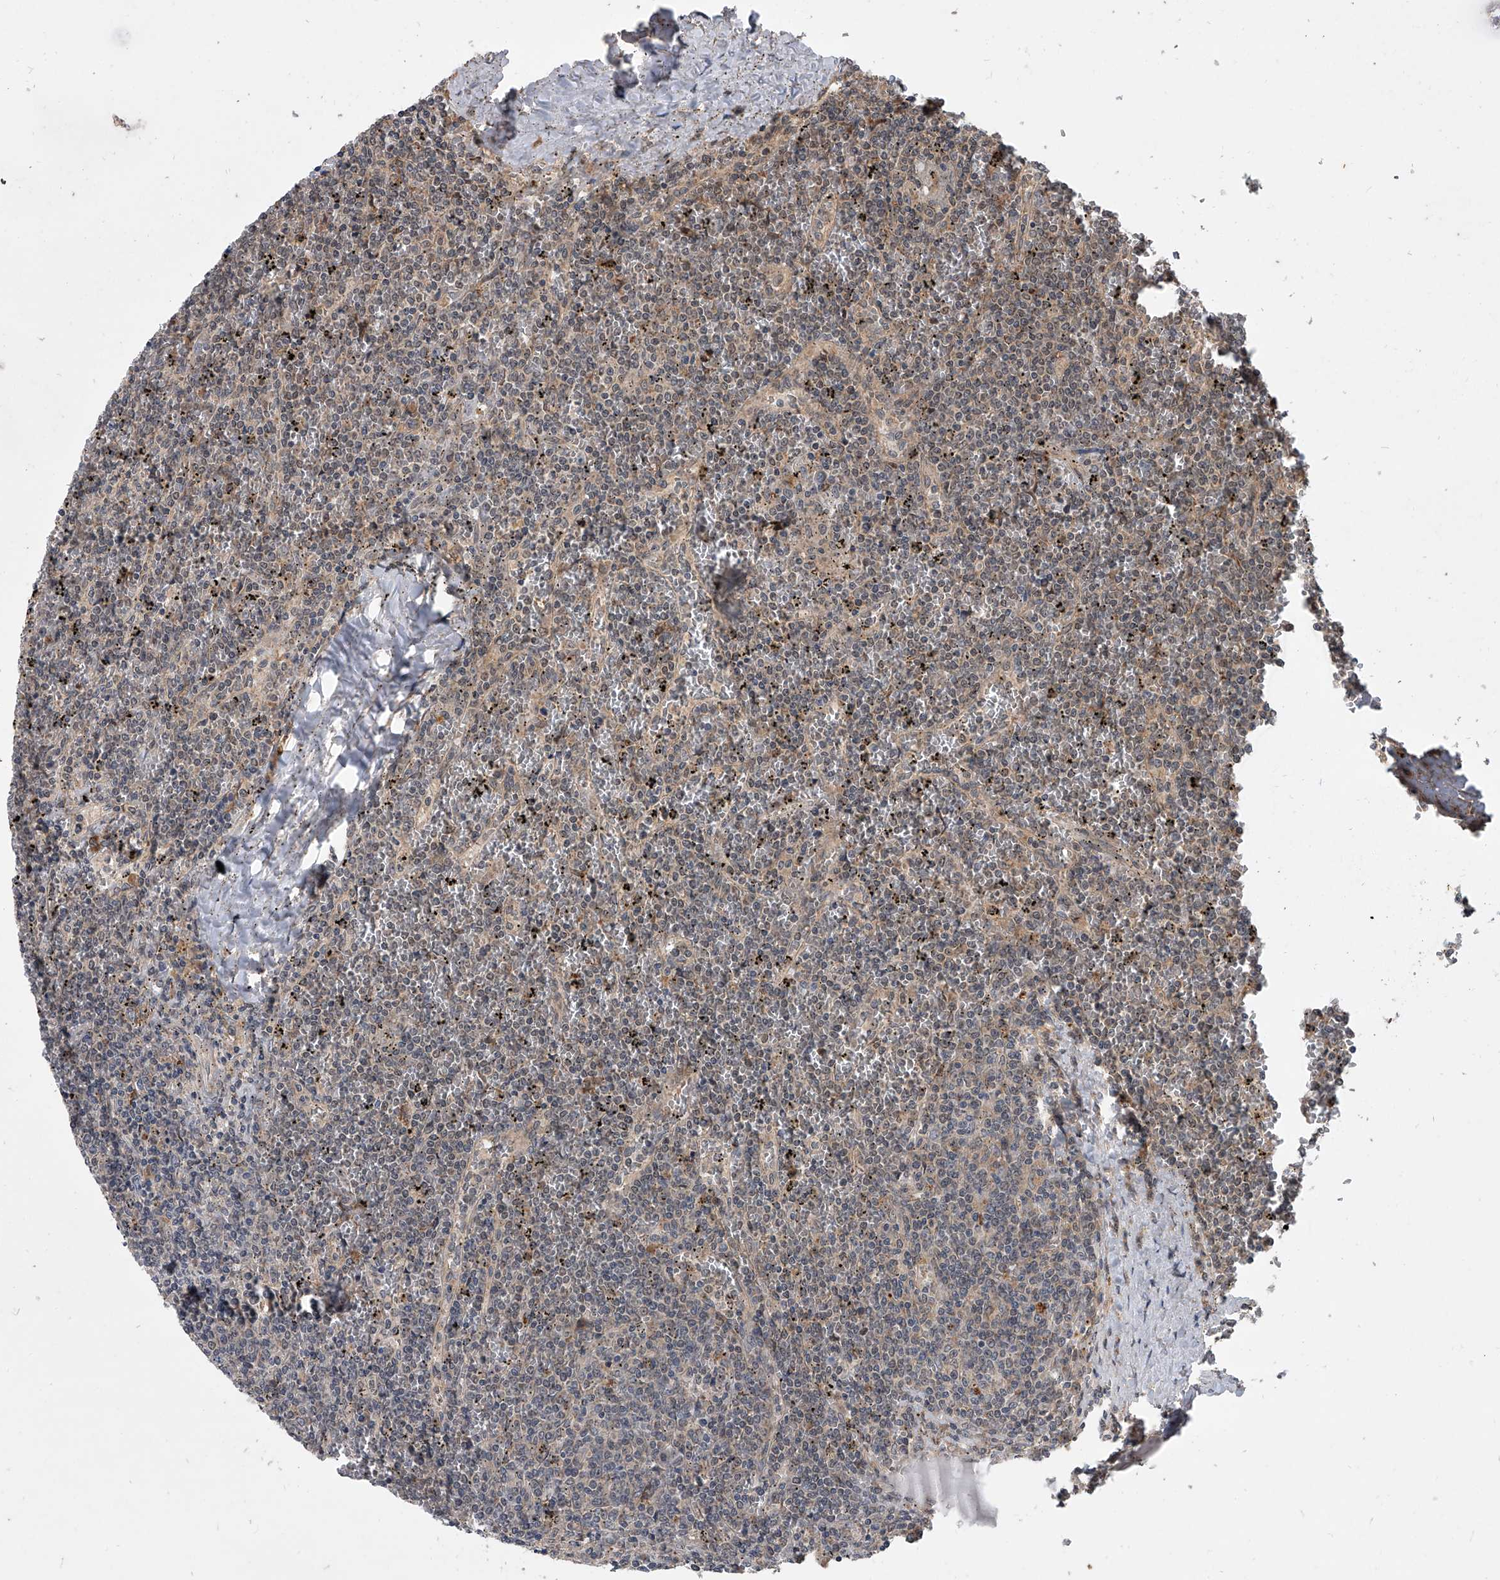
{"staining": {"intensity": "negative", "quantity": "none", "location": "none"}, "tissue": "lymphoma", "cell_type": "Tumor cells", "image_type": "cancer", "snomed": [{"axis": "morphology", "description": "Malignant lymphoma, non-Hodgkin's type, Low grade"}, {"axis": "topography", "description": "Spleen"}], "caption": "An image of human malignant lymphoma, non-Hodgkin's type (low-grade) is negative for staining in tumor cells.", "gene": "GEMIN8", "patient": {"sex": "female", "age": 19}}